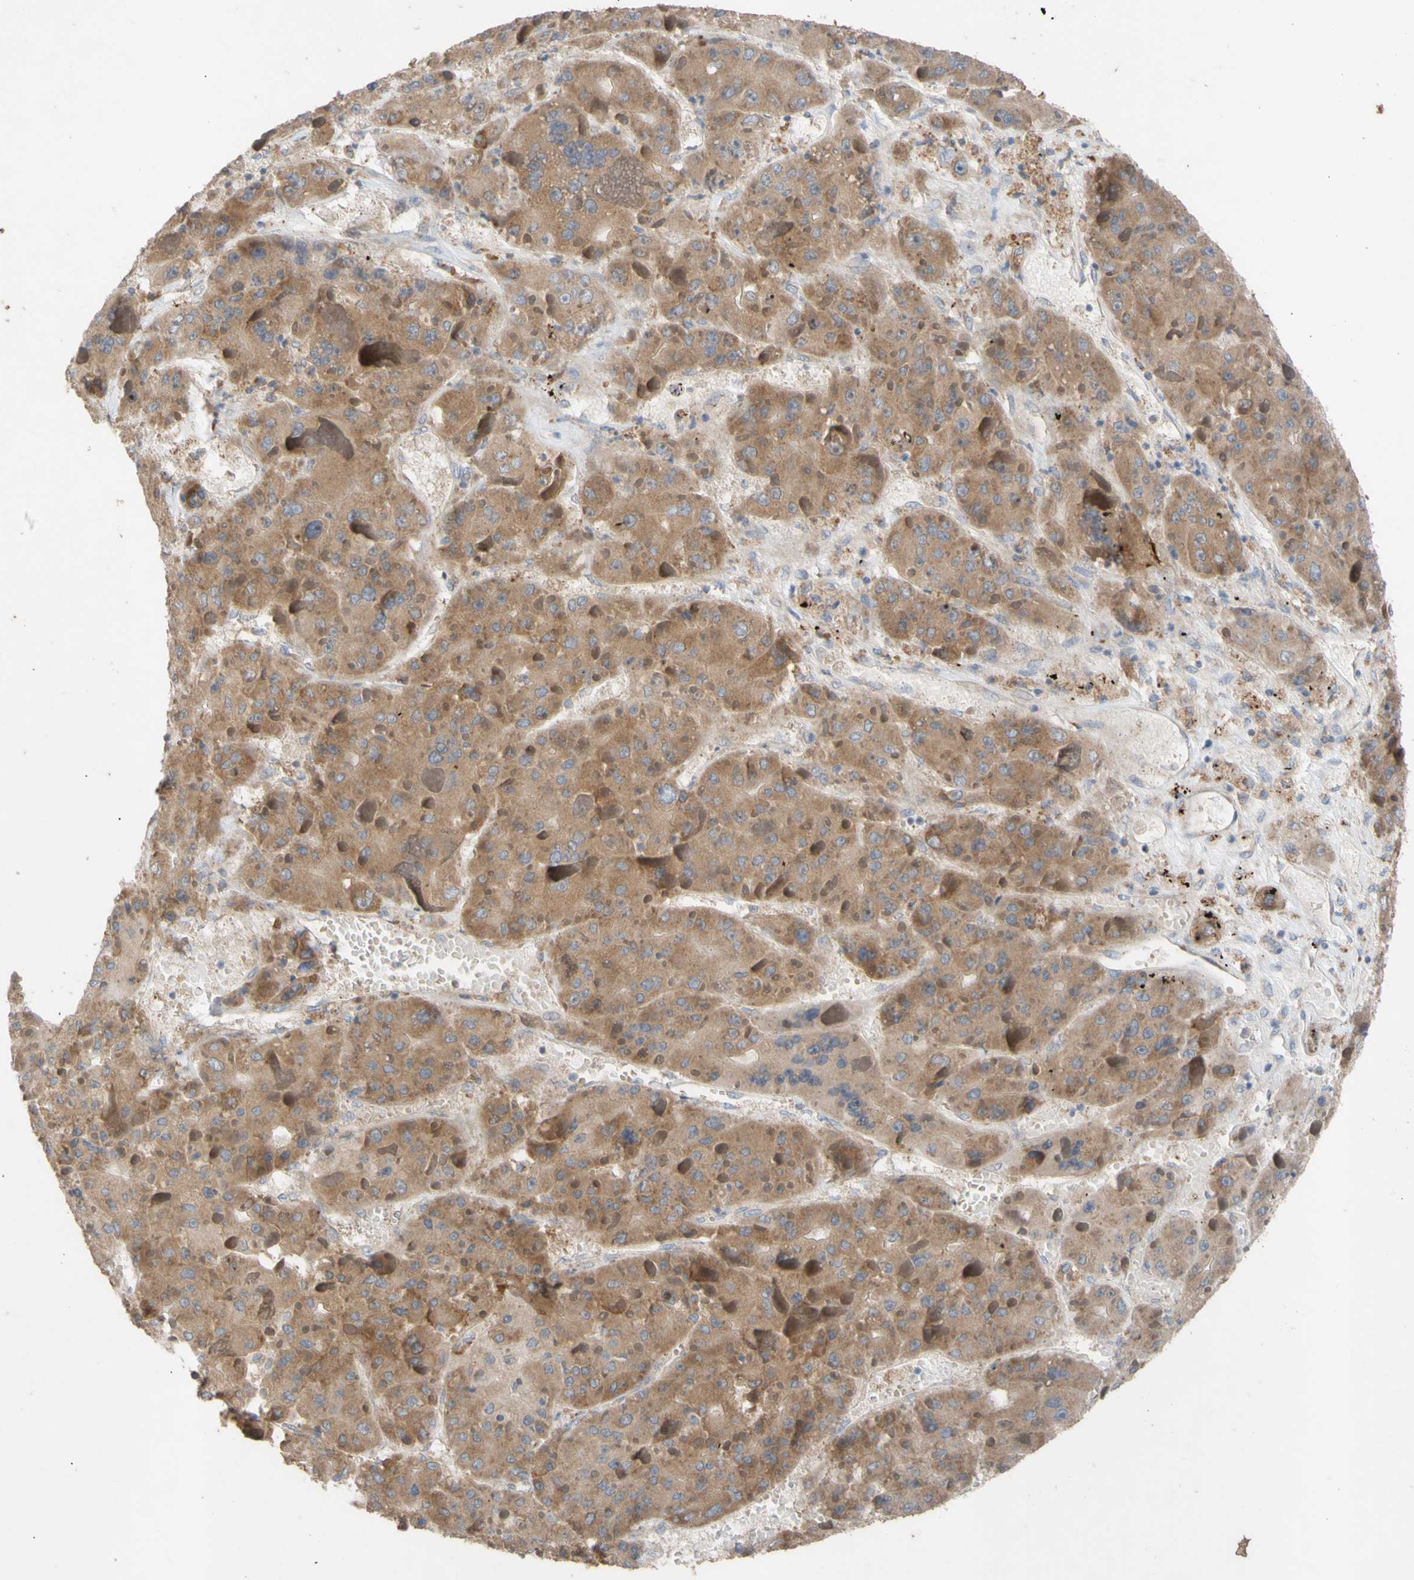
{"staining": {"intensity": "moderate", "quantity": ">75%", "location": "cytoplasmic/membranous"}, "tissue": "liver cancer", "cell_type": "Tumor cells", "image_type": "cancer", "snomed": [{"axis": "morphology", "description": "Carcinoma, Hepatocellular, NOS"}, {"axis": "topography", "description": "Liver"}], "caption": "There is medium levels of moderate cytoplasmic/membranous expression in tumor cells of liver cancer (hepatocellular carcinoma), as demonstrated by immunohistochemical staining (brown color).", "gene": "EIF2S3", "patient": {"sex": "female", "age": 73}}